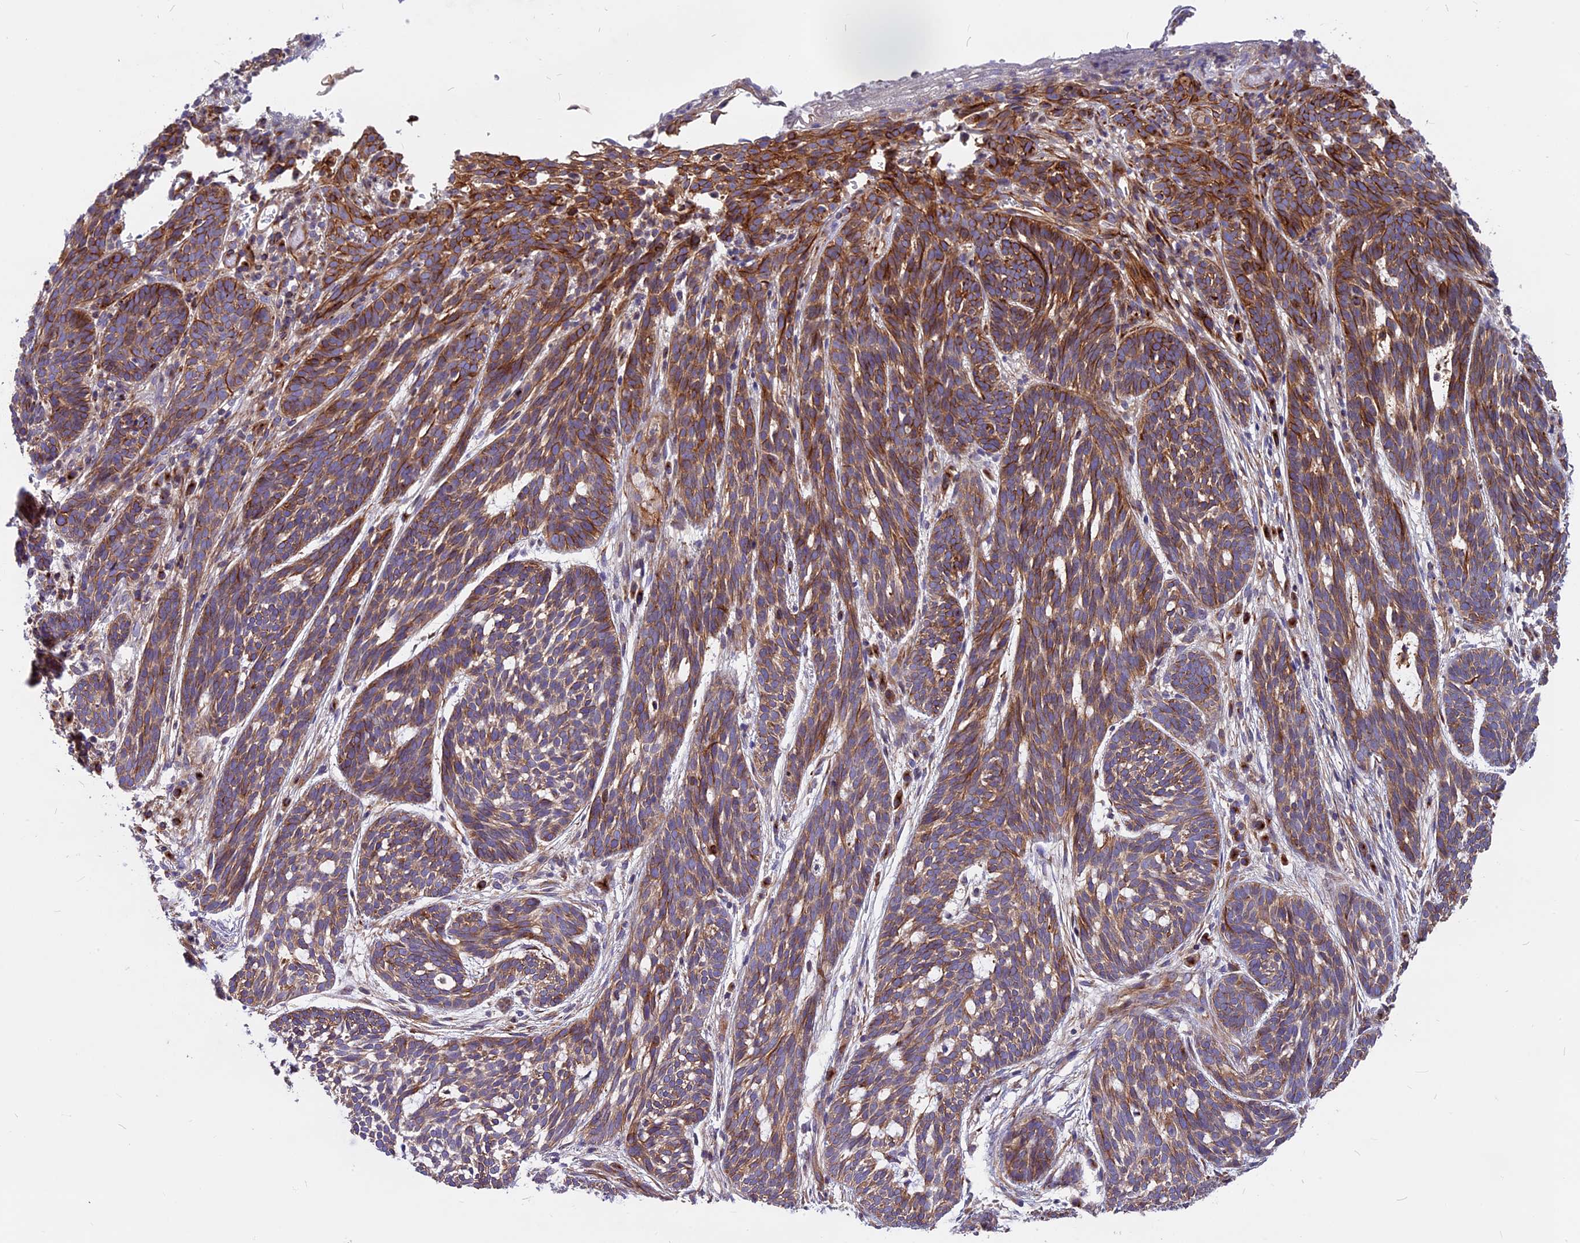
{"staining": {"intensity": "moderate", "quantity": ">75%", "location": "cytoplasmic/membranous"}, "tissue": "skin cancer", "cell_type": "Tumor cells", "image_type": "cancer", "snomed": [{"axis": "morphology", "description": "Basal cell carcinoma"}, {"axis": "topography", "description": "Skin"}], "caption": "About >75% of tumor cells in human skin cancer show moderate cytoplasmic/membranous protein staining as visualized by brown immunohistochemical staining.", "gene": "ANO3", "patient": {"sex": "male", "age": 71}}